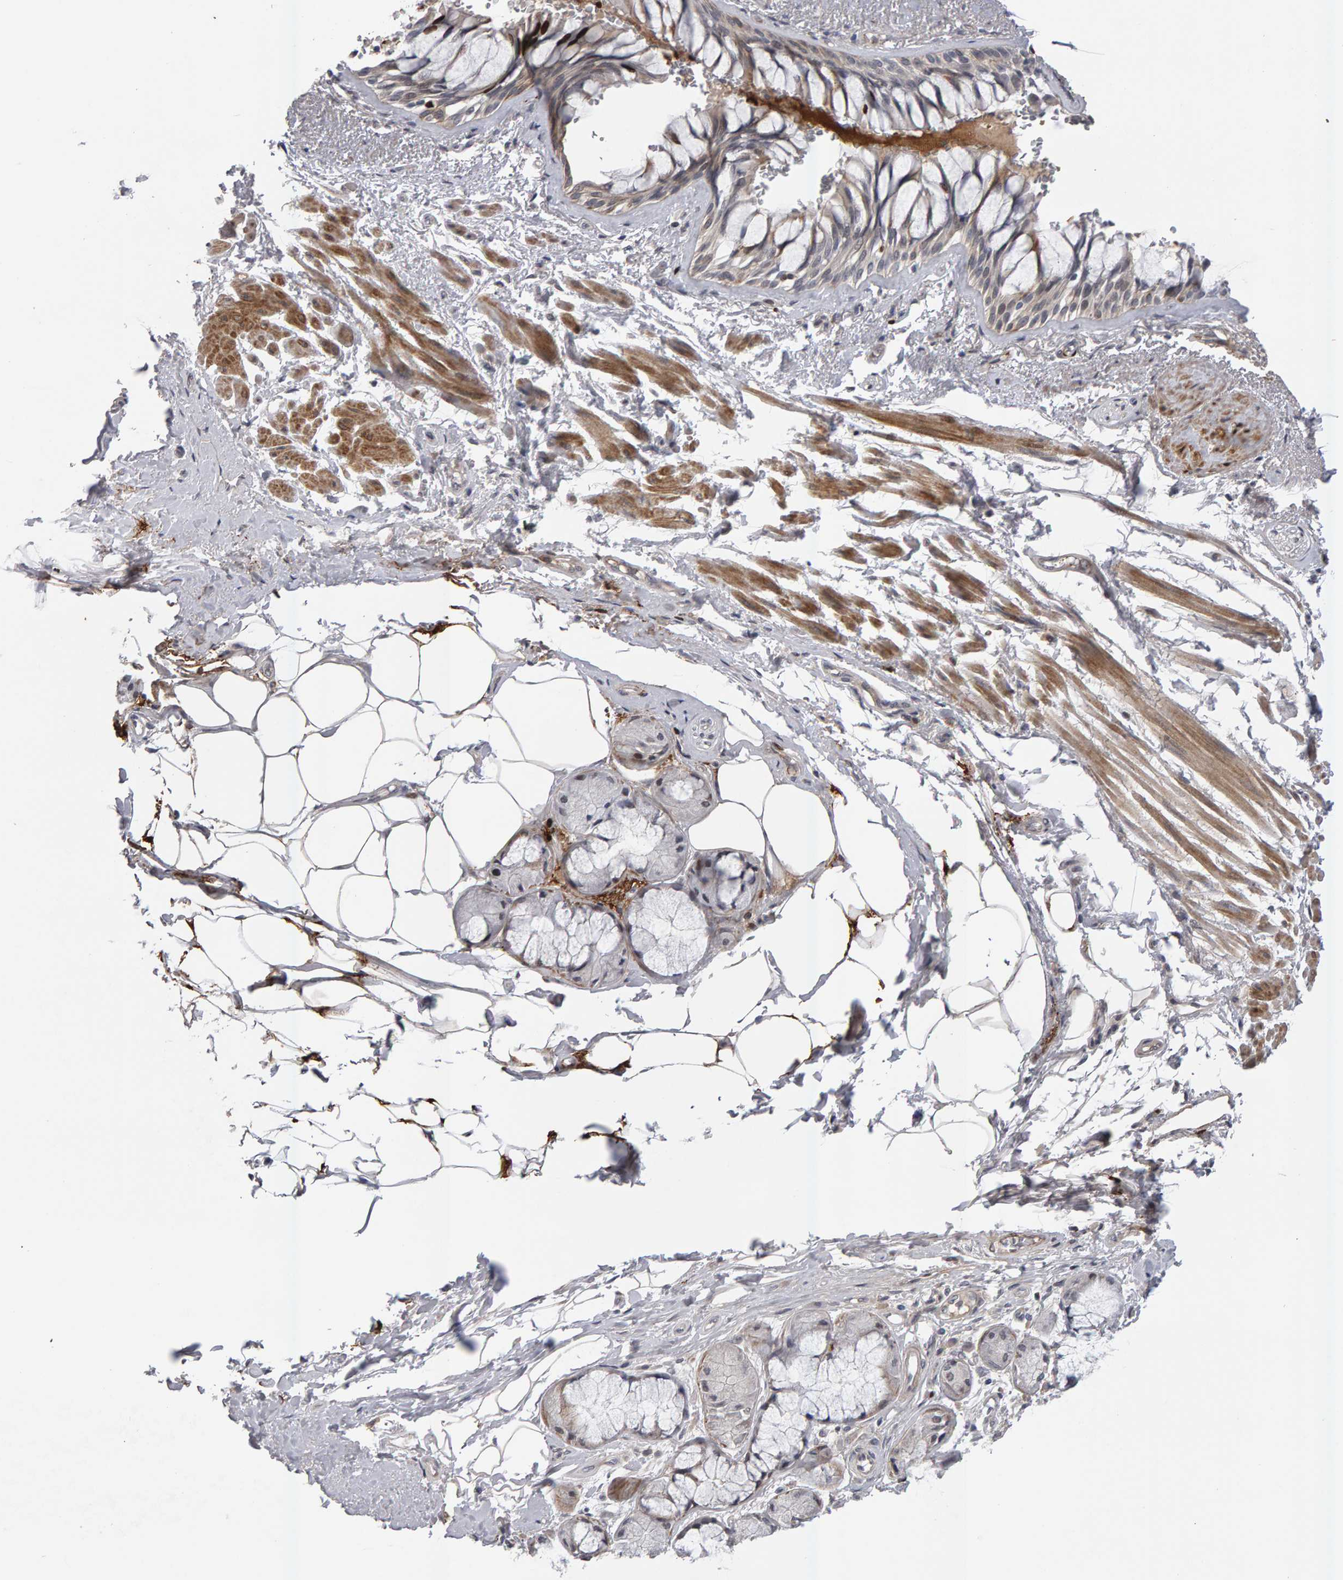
{"staining": {"intensity": "weak", "quantity": ">75%", "location": "cytoplasmic/membranous"}, "tissue": "bronchus", "cell_type": "Respiratory epithelial cells", "image_type": "normal", "snomed": [{"axis": "morphology", "description": "Normal tissue, NOS"}, {"axis": "topography", "description": "Bronchus"}], "caption": "The photomicrograph shows staining of benign bronchus, revealing weak cytoplasmic/membranous protein expression (brown color) within respiratory epithelial cells.", "gene": "IPO8", "patient": {"sex": "male", "age": 66}}